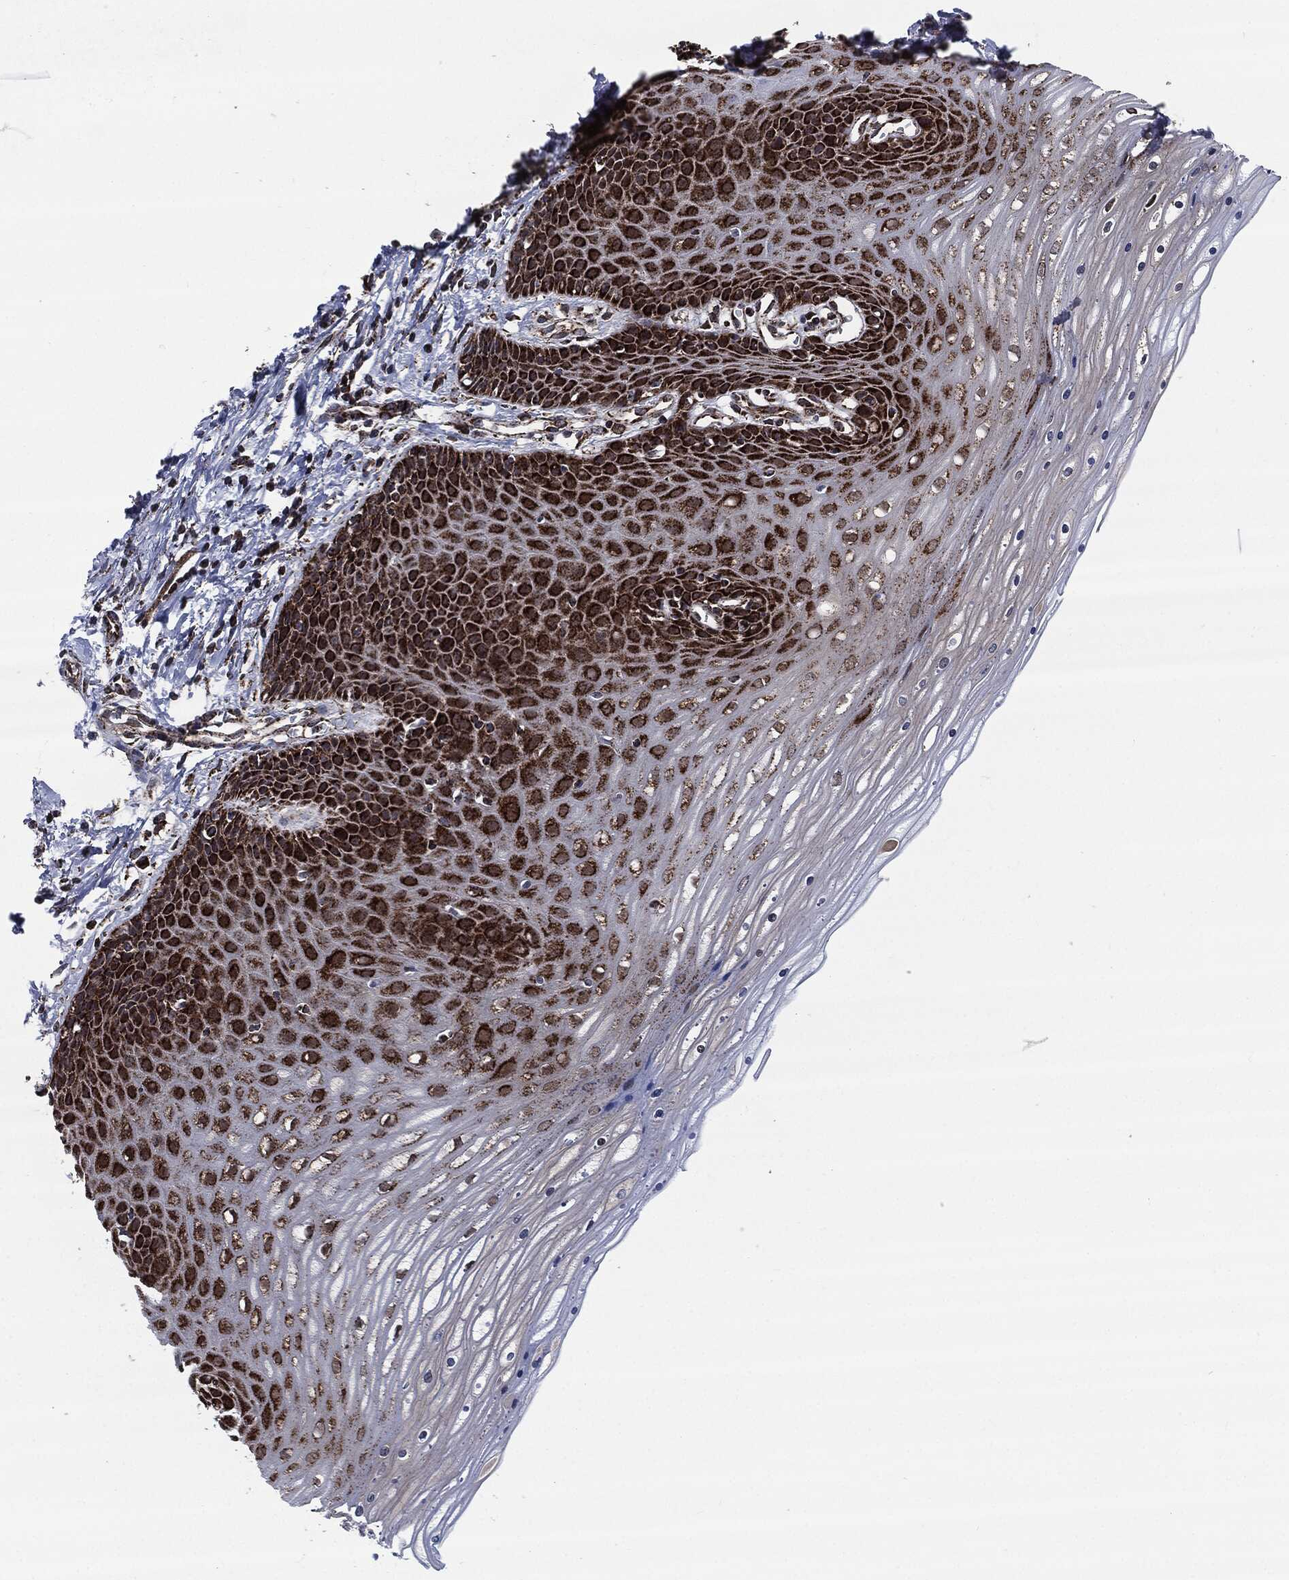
{"staining": {"intensity": "strong", "quantity": ">75%", "location": "cytoplasmic/membranous"}, "tissue": "cervix", "cell_type": "Glandular cells", "image_type": "normal", "snomed": [{"axis": "morphology", "description": "Normal tissue, NOS"}, {"axis": "topography", "description": "Cervix"}], "caption": "Protein staining displays strong cytoplasmic/membranous expression in about >75% of glandular cells in normal cervix.", "gene": "FH", "patient": {"sex": "female", "age": 35}}